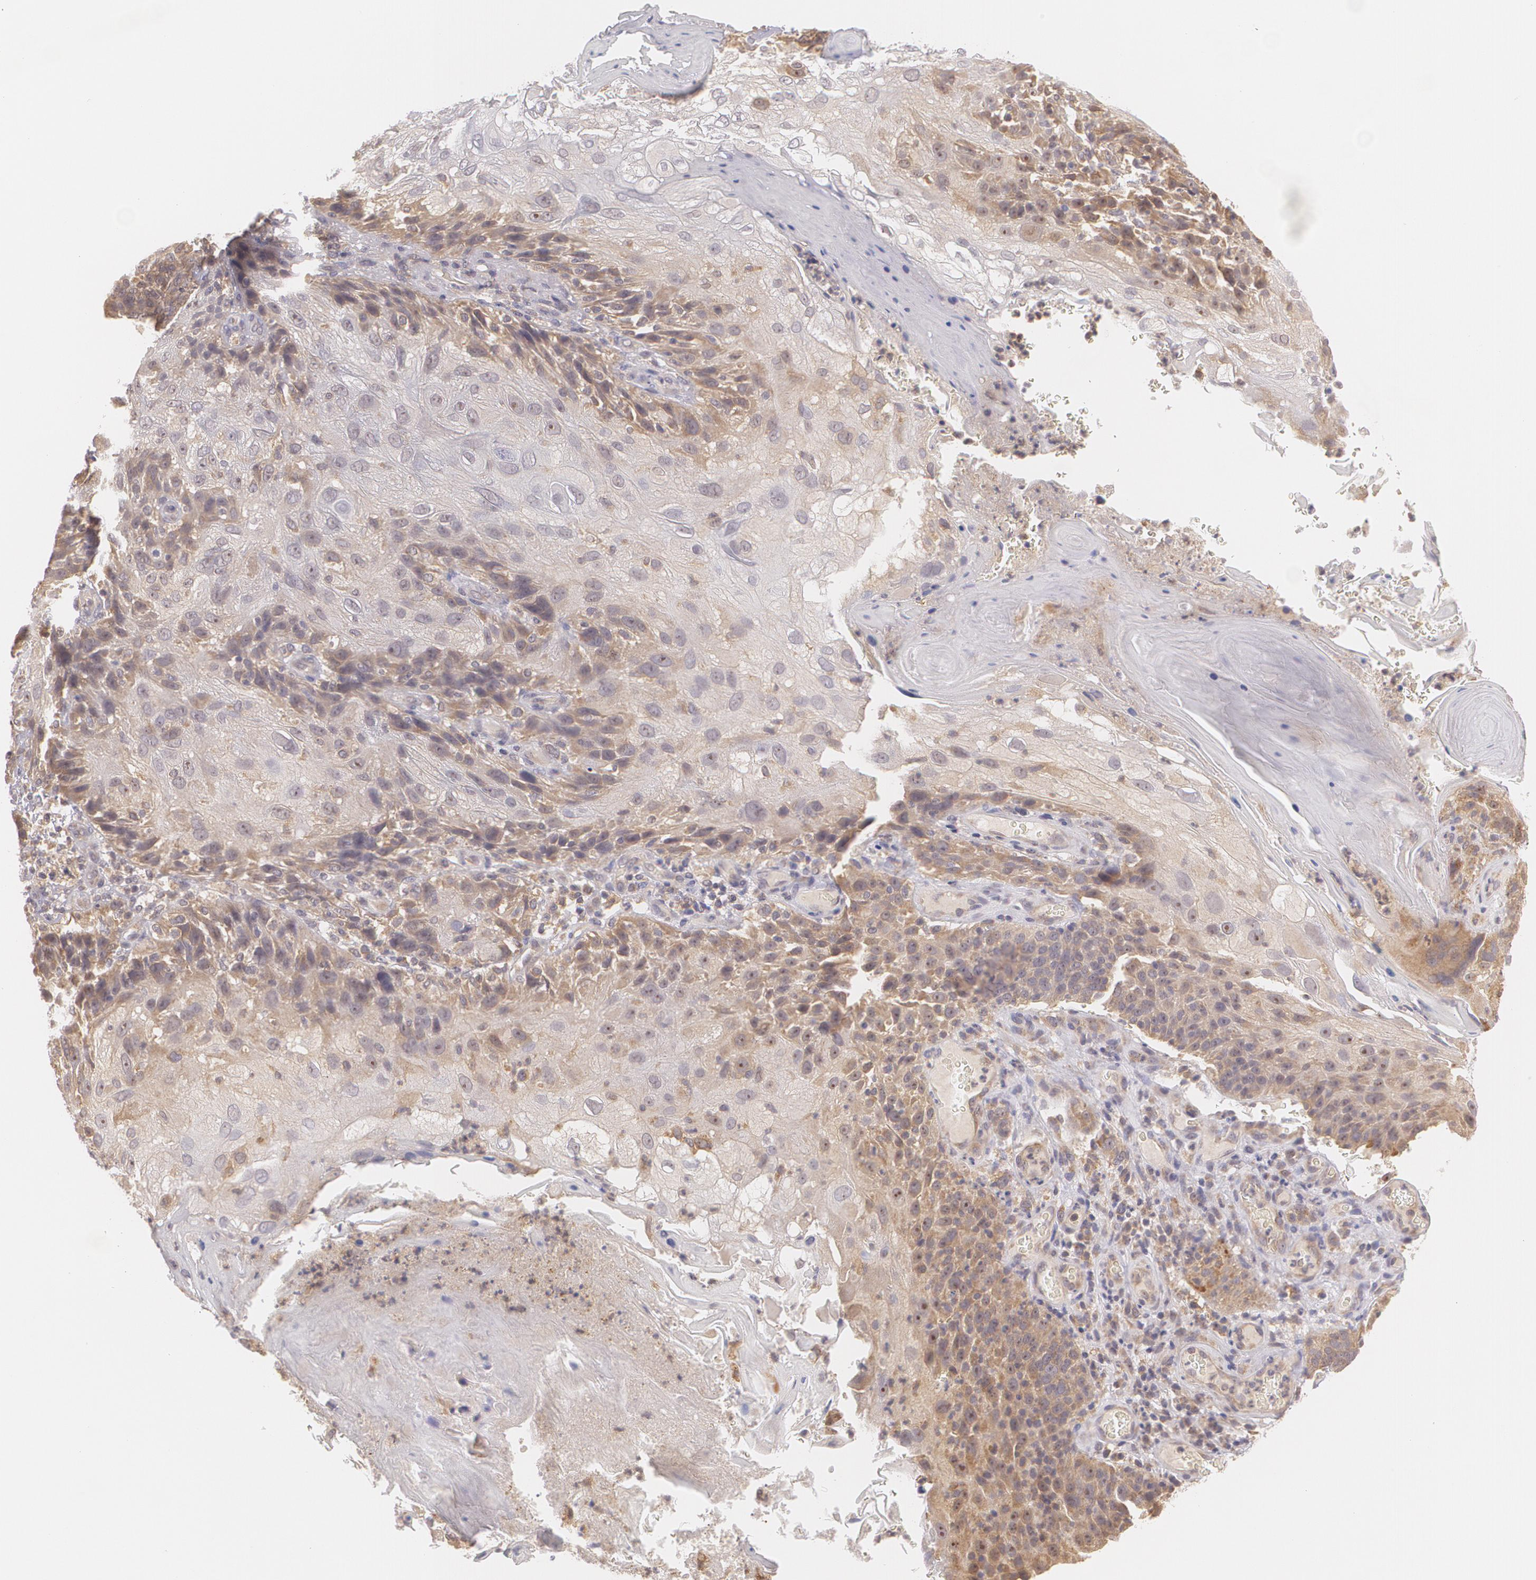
{"staining": {"intensity": "moderate", "quantity": "25%-75%", "location": "cytoplasmic/membranous"}, "tissue": "skin cancer", "cell_type": "Tumor cells", "image_type": "cancer", "snomed": [{"axis": "morphology", "description": "Normal tissue, NOS"}, {"axis": "morphology", "description": "Squamous cell carcinoma, NOS"}, {"axis": "topography", "description": "Skin"}], "caption": "An immunohistochemistry (IHC) photomicrograph of tumor tissue is shown. Protein staining in brown shows moderate cytoplasmic/membranous positivity in skin squamous cell carcinoma within tumor cells.", "gene": "CCL17", "patient": {"sex": "female", "age": 83}}